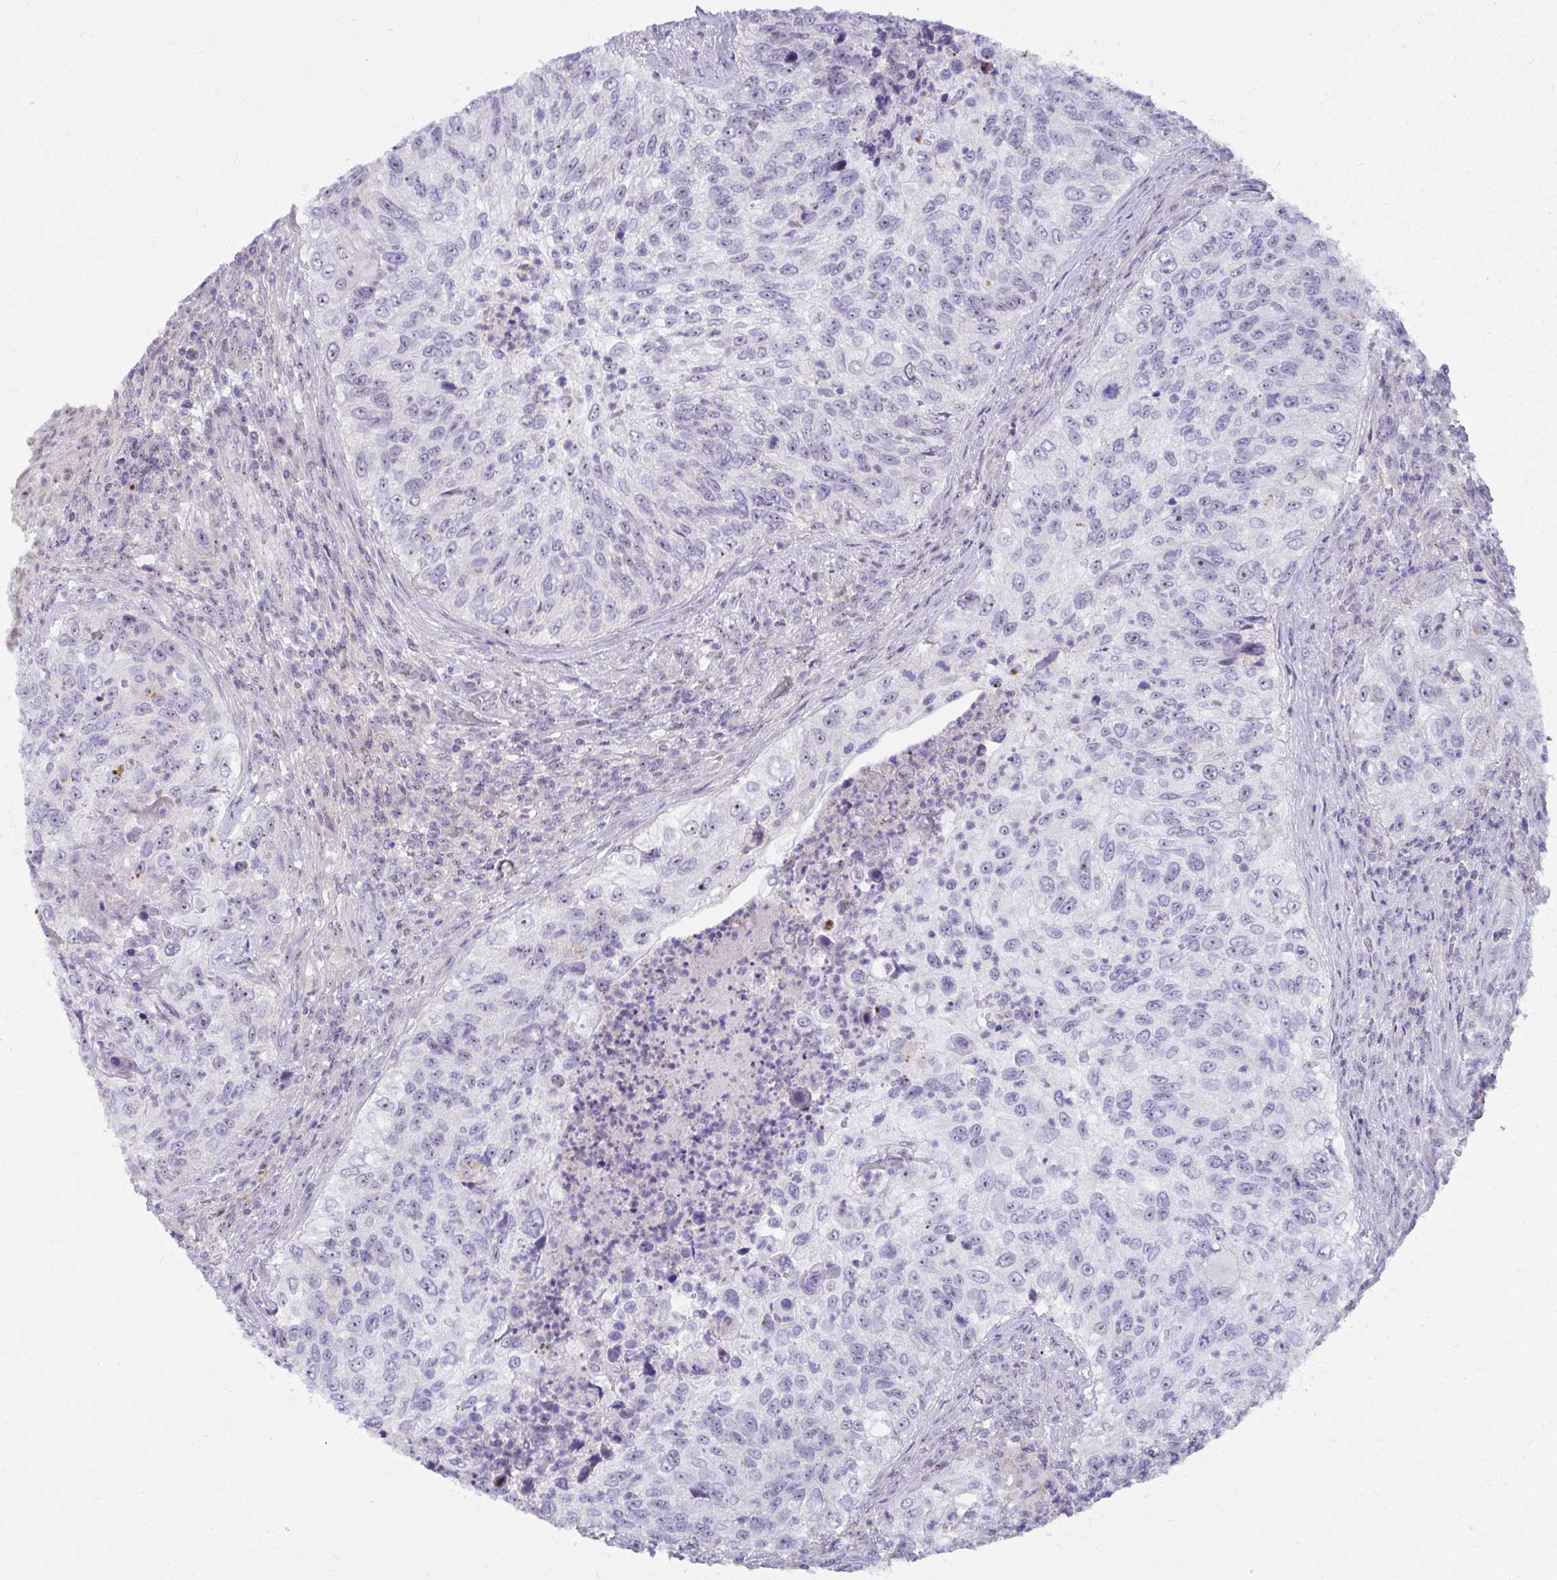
{"staining": {"intensity": "negative", "quantity": "none", "location": "none"}, "tissue": "urothelial cancer", "cell_type": "Tumor cells", "image_type": "cancer", "snomed": [{"axis": "morphology", "description": "Urothelial carcinoma, High grade"}, {"axis": "topography", "description": "Urinary bladder"}], "caption": "Immunohistochemistry of human urothelial carcinoma (high-grade) displays no staining in tumor cells.", "gene": "MUS81", "patient": {"sex": "female", "age": 60}}